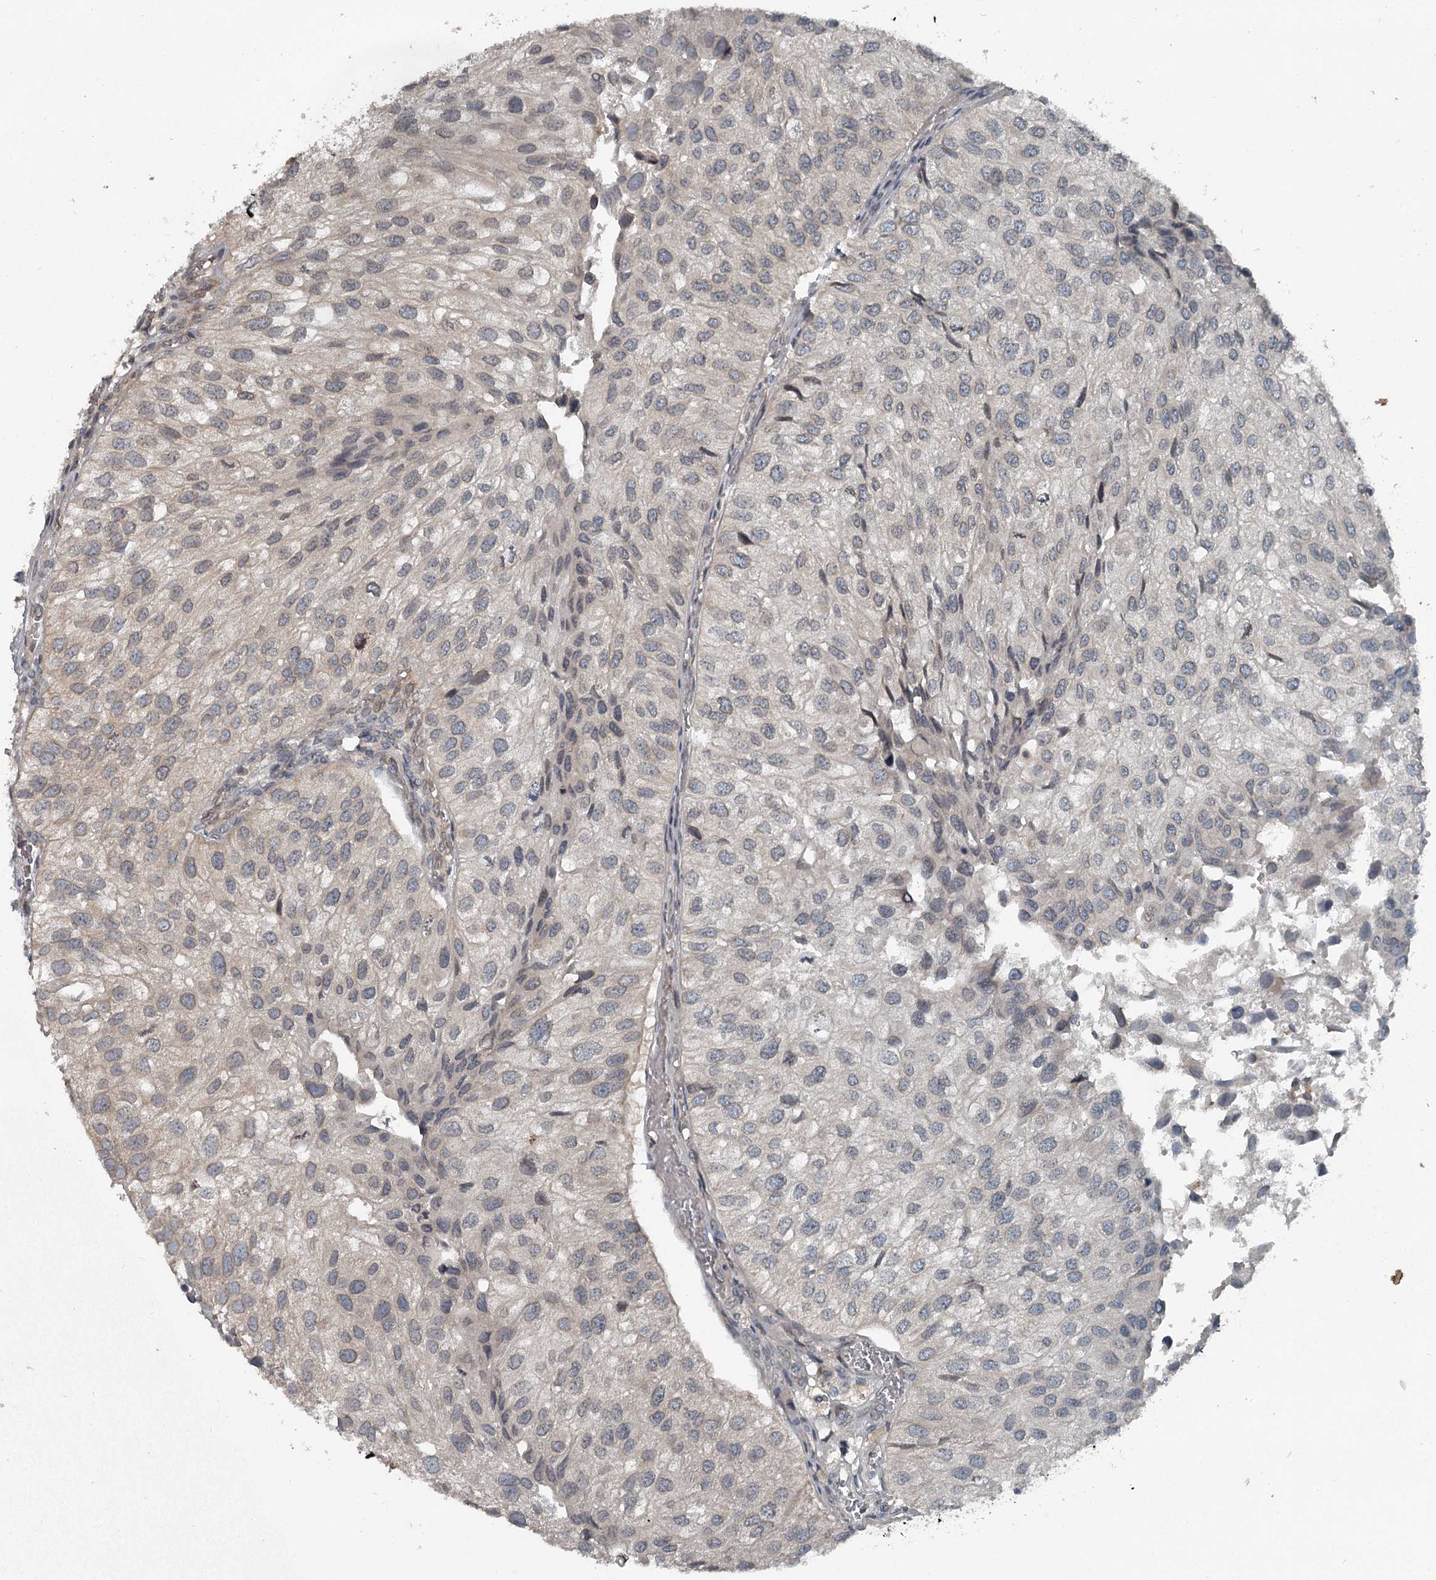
{"staining": {"intensity": "negative", "quantity": "none", "location": "none"}, "tissue": "urothelial cancer", "cell_type": "Tumor cells", "image_type": "cancer", "snomed": [{"axis": "morphology", "description": "Urothelial carcinoma, Low grade"}, {"axis": "topography", "description": "Urinary bladder"}], "caption": "A histopathology image of urothelial carcinoma (low-grade) stained for a protein shows no brown staining in tumor cells.", "gene": "SLC39A8", "patient": {"sex": "female", "age": 89}}